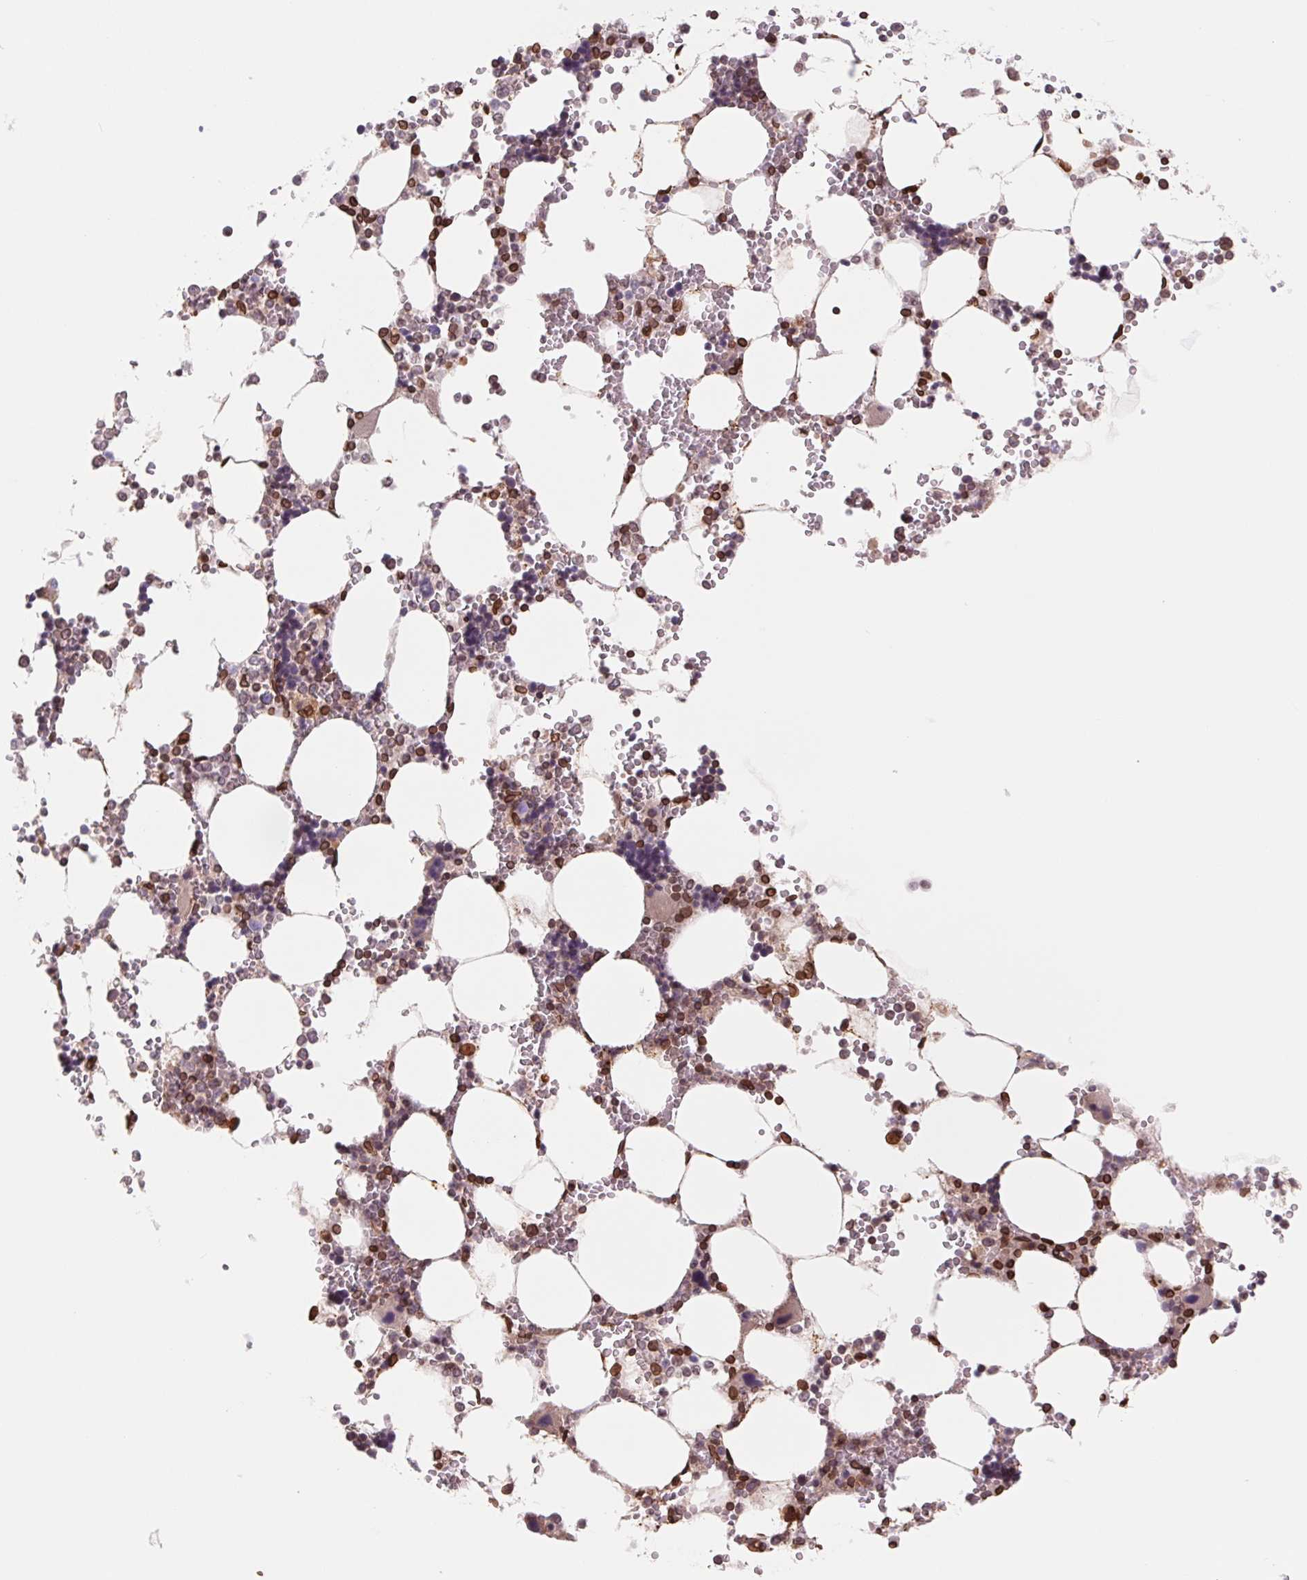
{"staining": {"intensity": "strong", "quantity": "25%-75%", "location": "cytoplasmic/membranous,nuclear"}, "tissue": "bone marrow", "cell_type": "Hematopoietic cells", "image_type": "normal", "snomed": [{"axis": "morphology", "description": "Normal tissue, NOS"}, {"axis": "topography", "description": "Bone marrow"}], "caption": "High-magnification brightfield microscopy of benign bone marrow stained with DAB (brown) and counterstained with hematoxylin (blue). hematopoietic cells exhibit strong cytoplasmic/membranous,nuclear staining is seen in about25%-75% of cells. (Brightfield microscopy of DAB IHC at high magnification).", "gene": "LMNB2", "patient": {"sex": "male", "age": 64}}